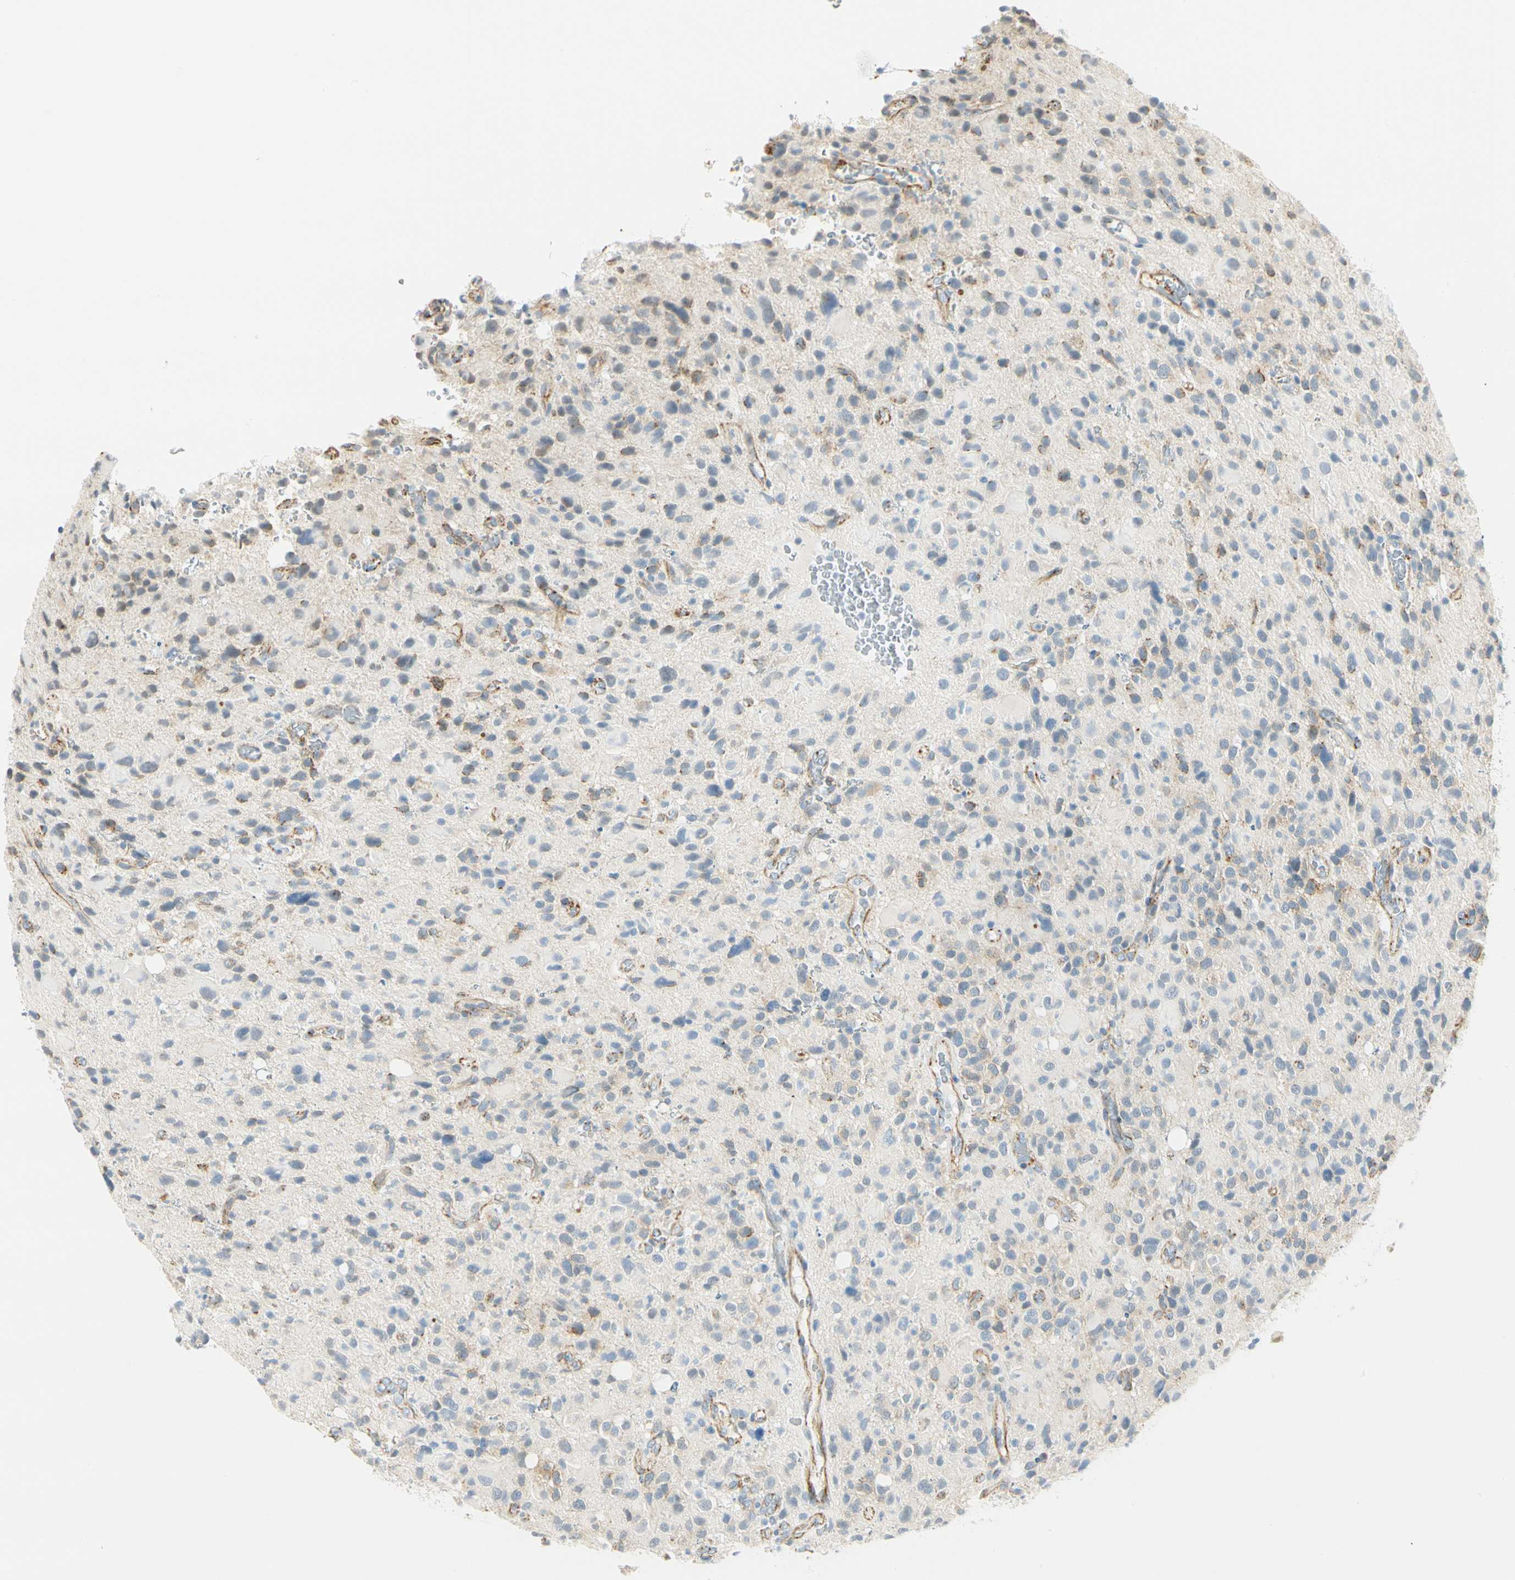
{"staining": {"intensity": "weak", "quantity": "25%-75%", "location": "cytoplasmic/membranous"}, "tissue": "glioma", "cell_type": "Tumor cells", "image_type": "cancer", "snomed": [{"axis": "morphology", "description": "Glioma, malignant, High grade"}, {"axis": "topography", "description": "Brain"}], "caption": "Immunohistochemistry micrograph of human malignant glioma (high-grade) stained for a protein (brown), which shows low levels of weak cytoplasmic/membranous expression in approximately 25%-75% of tumor cells.", "gene": "VPS9D1", "patient": {"sex": "male", "age": 48}}